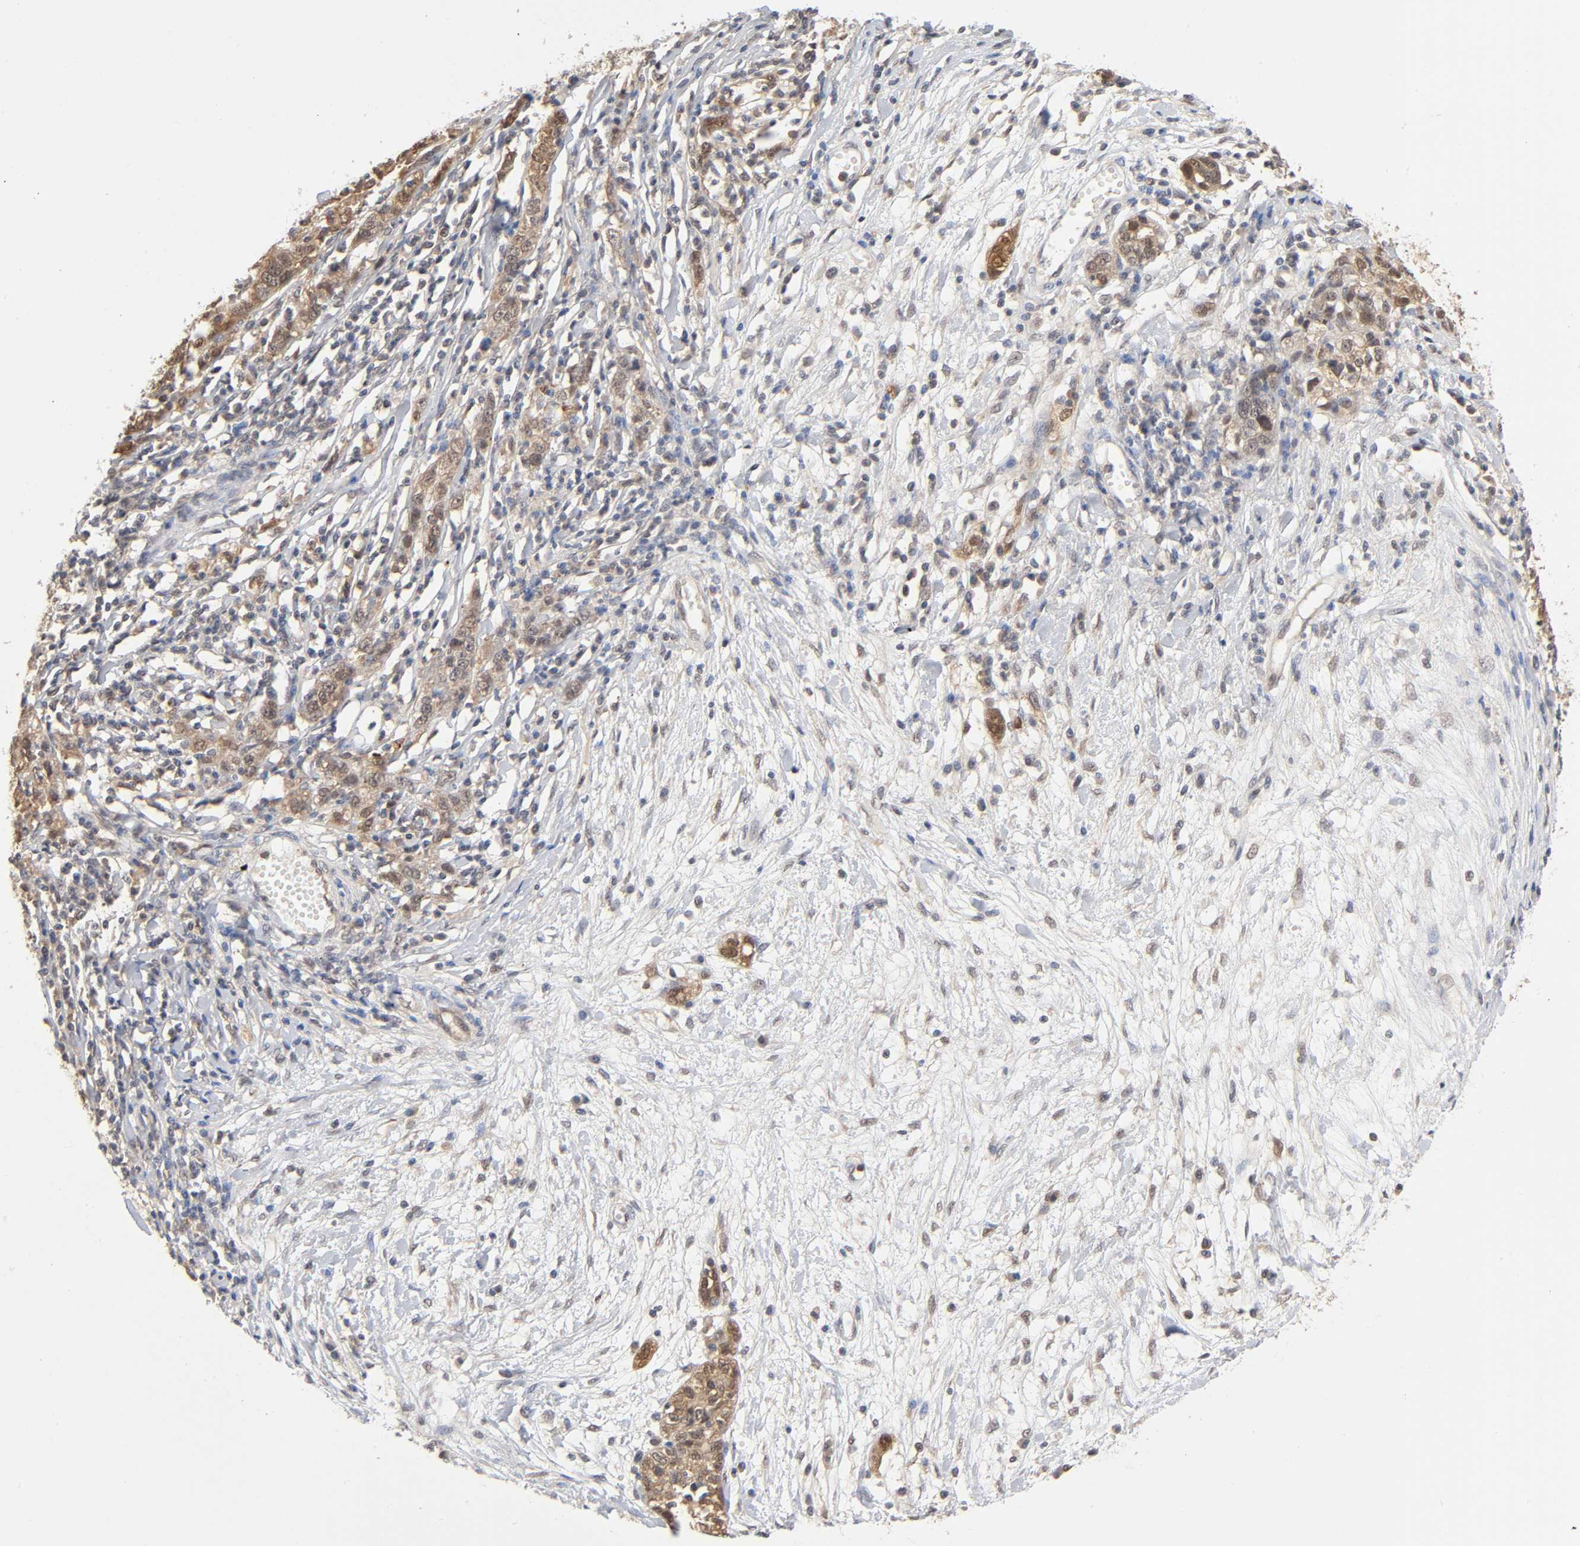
{"staining": {"intensity": "moderate", "quantity": ">75%", "location": "cytoplasmic/membranous"}, "tissue": "ovarian cancer", "cell_type": "Tumor cells", "image_type": "cancer", "snomed": [{"axis": "morphology", "description": "Cystadenocarcinoma, serous, NOS"}, {"axis": "topography", "description": "Ovary"}], "caption": "Approximately >75% of tumor cells in human serous cystadenocarcinoma (ovarian) exhibit moderate cytoplasmic/membranous protein expression as visualized by brown immunohistochemical staining.", "gene": "DFFB", "patient": {"sex": "female", "age": 71}}